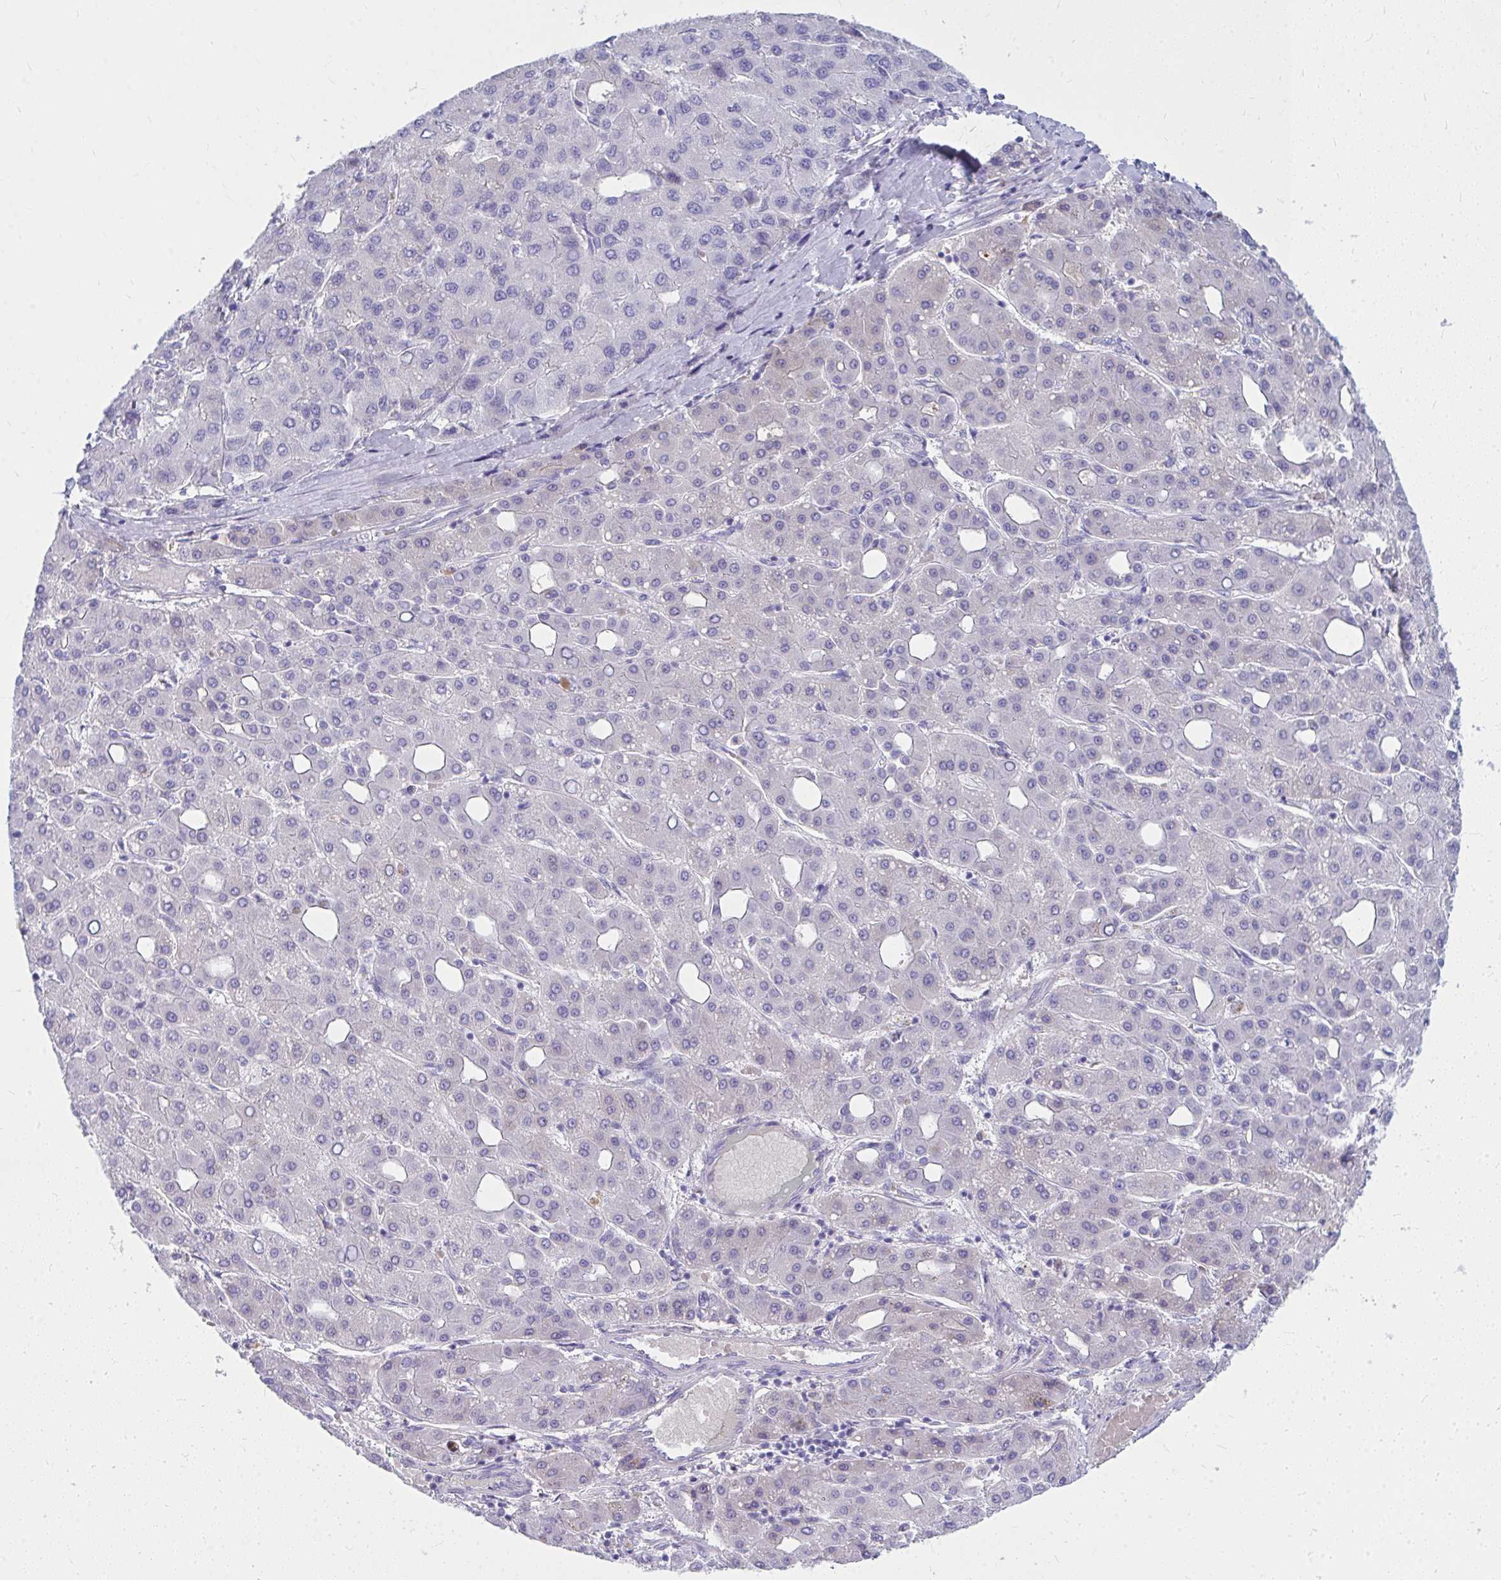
{"staining": {"intensity": "negative", "quantity": "none", "location": "none"}, "tissue": "liver cancer", "cell_type": "Tumor cells", "image_type": "cancer", "snomed": [{"axis": "morphology", "description": "Carcinoma, Hepatocellular, NOS"}, {"axis": "topography", "description": "Liver"}], "caption": "Immunohistochemistry (IHC) micrograph of liver hepatocellular carcinoma stained for a protein (brown), which displays no staining in tumor cells. (DAB (3,3'-diaminobenzidine) immunohistochemistry, high magnification).", "gene": "LRRC36", "patient": {"sex": "male", "age": 65}}